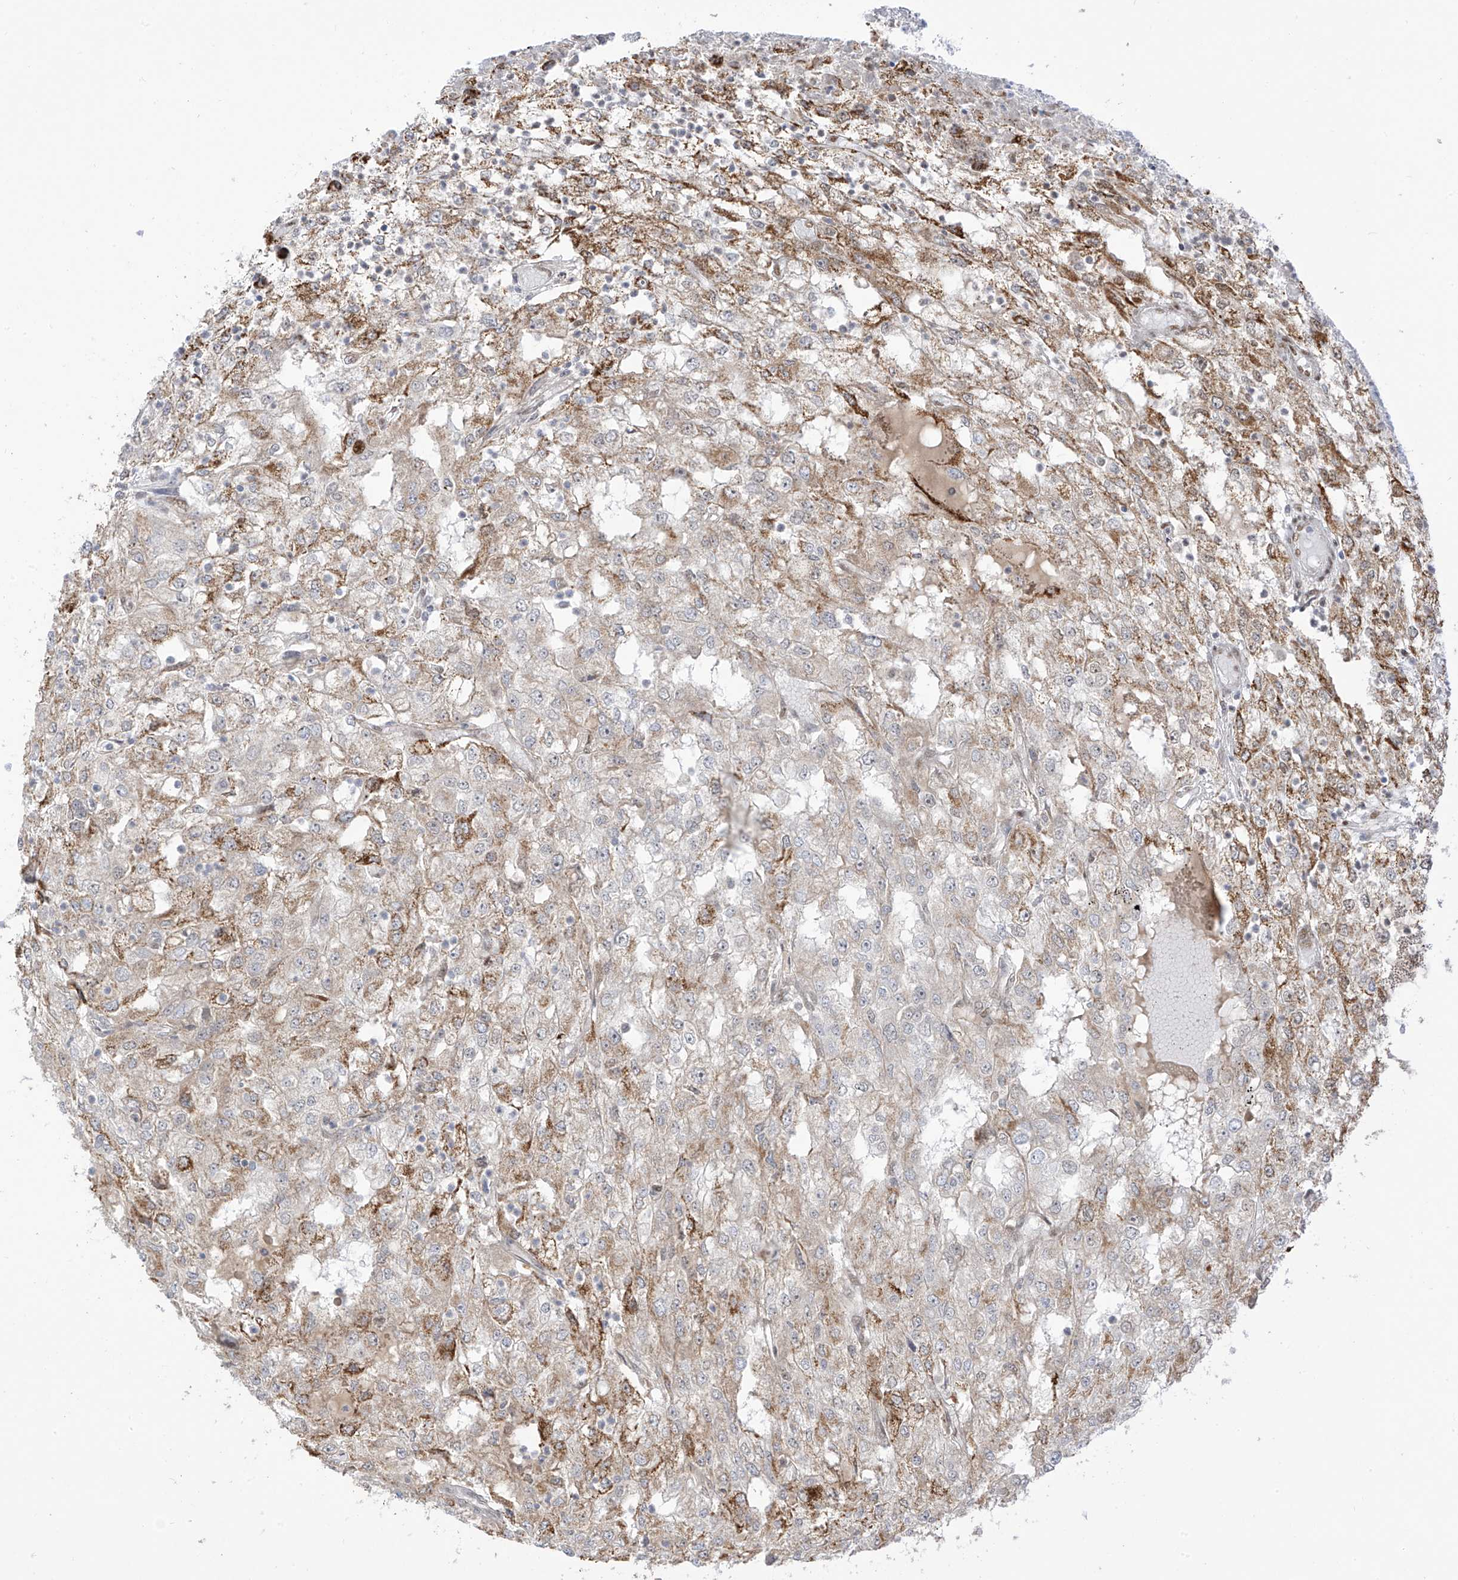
{"staining": {"intensity": "moderate", "quantity": "<25%", "location": "cytoplasmic/membranous"}, "tissue": "renal cancer", "cell_type": "Tumor cells", "image_type": "cancer", "snomed": [{"axis": "morphology", "description": "Adenocarcinoma, NOS"}, {"axis": "topography", "description": "Kidney"}], "caption": "An IHC image of neoplastic tissue is shown. Protein staining in brown highlights moderate cytoplasmic/membranous positivity in renal cancer within tumor cells. The staining was performed using DAB (3,3'-diaminobenzidine), with brown indicating positive protein expression. Nuclei are stained blue with hematoxylin.", "gene": "PM20D2", "patient": {"sex": "female", "age": 54}}